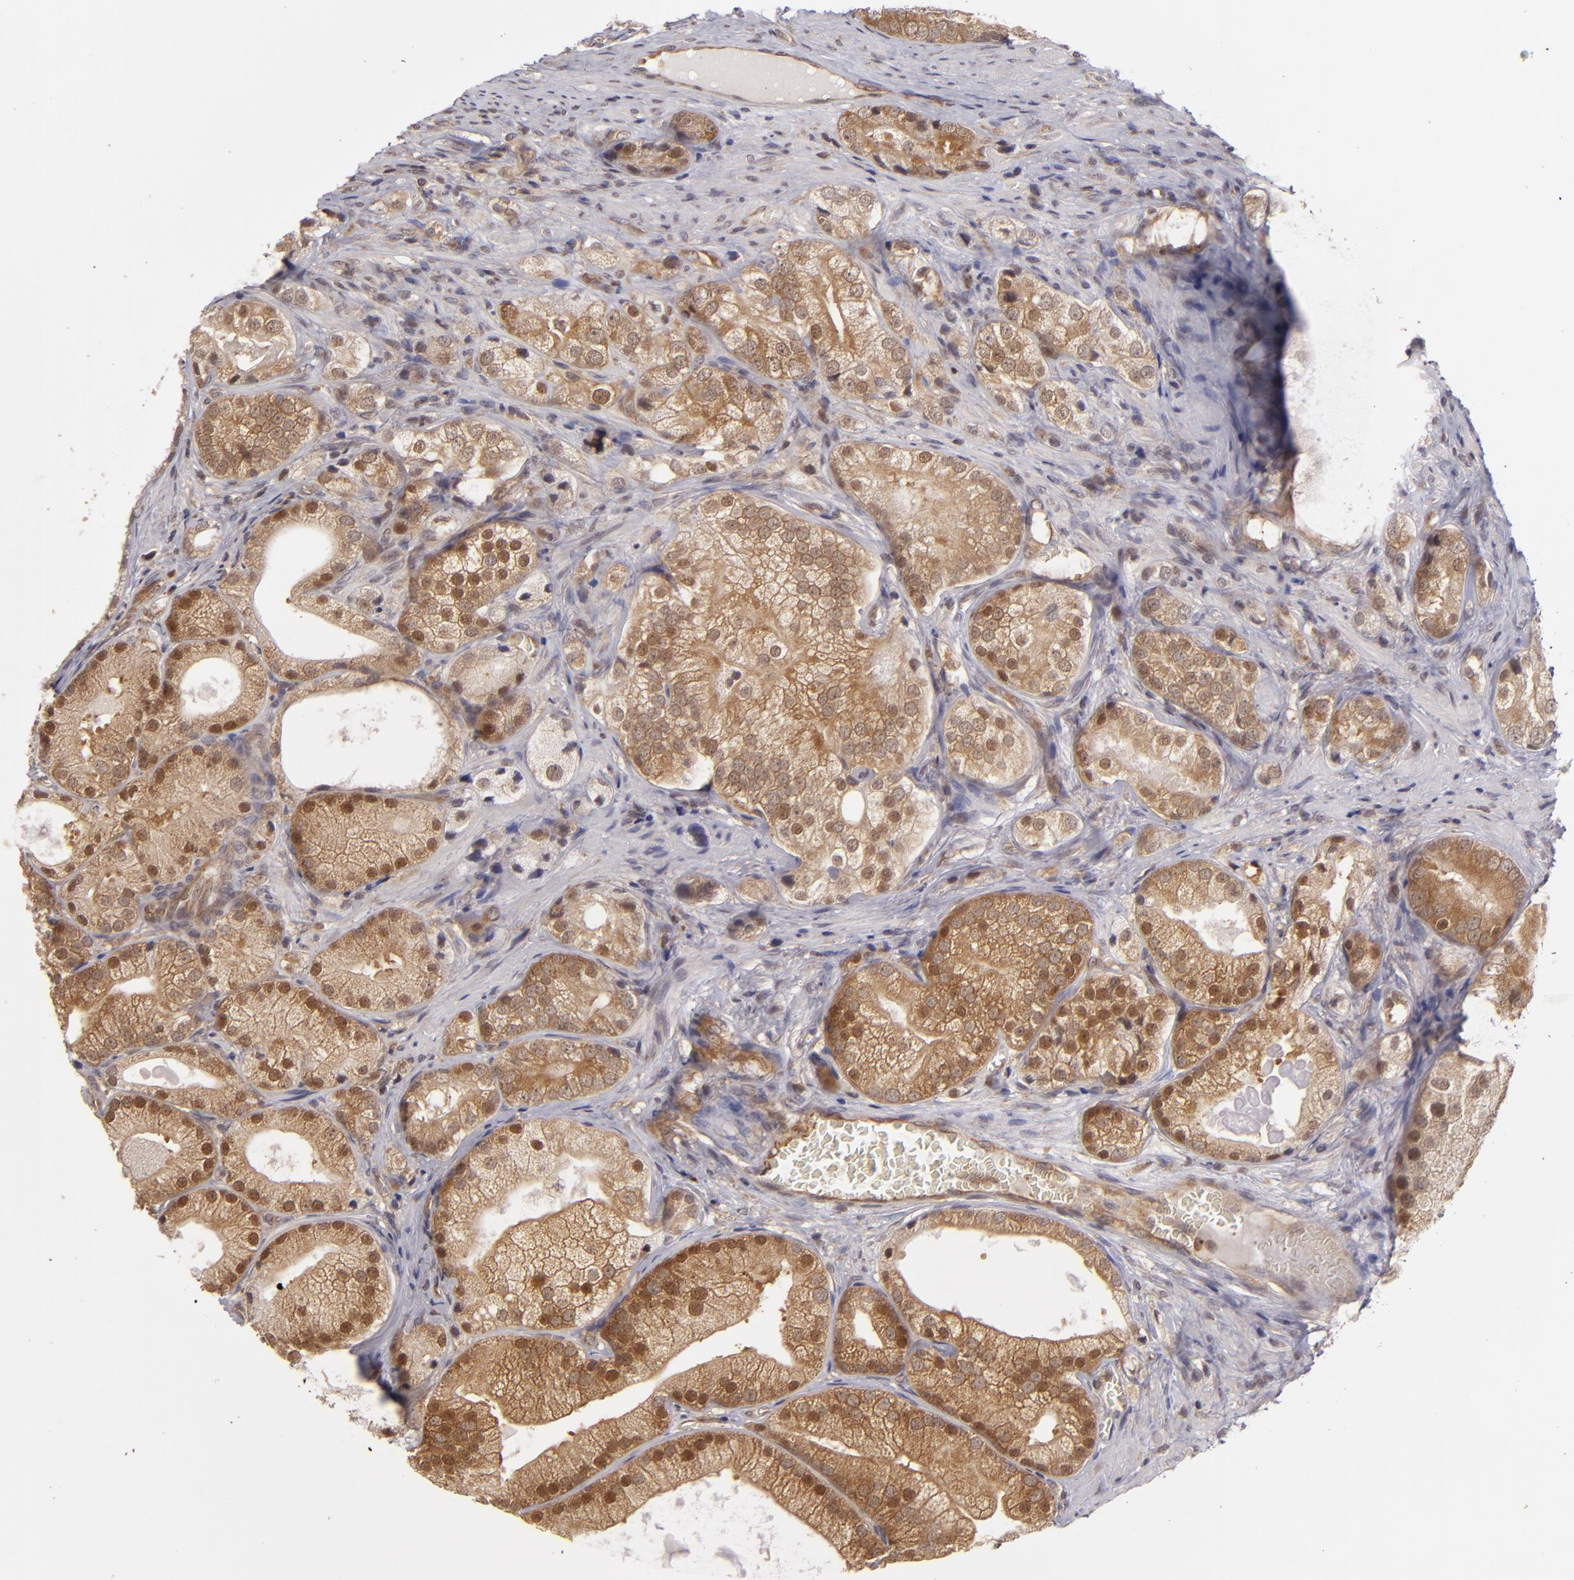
{"staining": {"intensity": "moderate", "quantity": ">75%", "location": "cytoplasmic/membranous"}, "tissue": "prostate cancer", "cell_type": "Tumor cells", "image_type": "cancer", "snomed": [{"axis": "morphology", "description": "Adenocarcinoma, Low grade"}, {"axis": "topography", "description": "Prostate"}], "caption": "This is an image of IHC staining of prostate cancer (low-grade adenocarcinoma), which shows moderate expression in the cytoplasmic/membranous of tumor cells.", "gene": "MAPK3", "patient": {"sex": "male", "age": 69}}